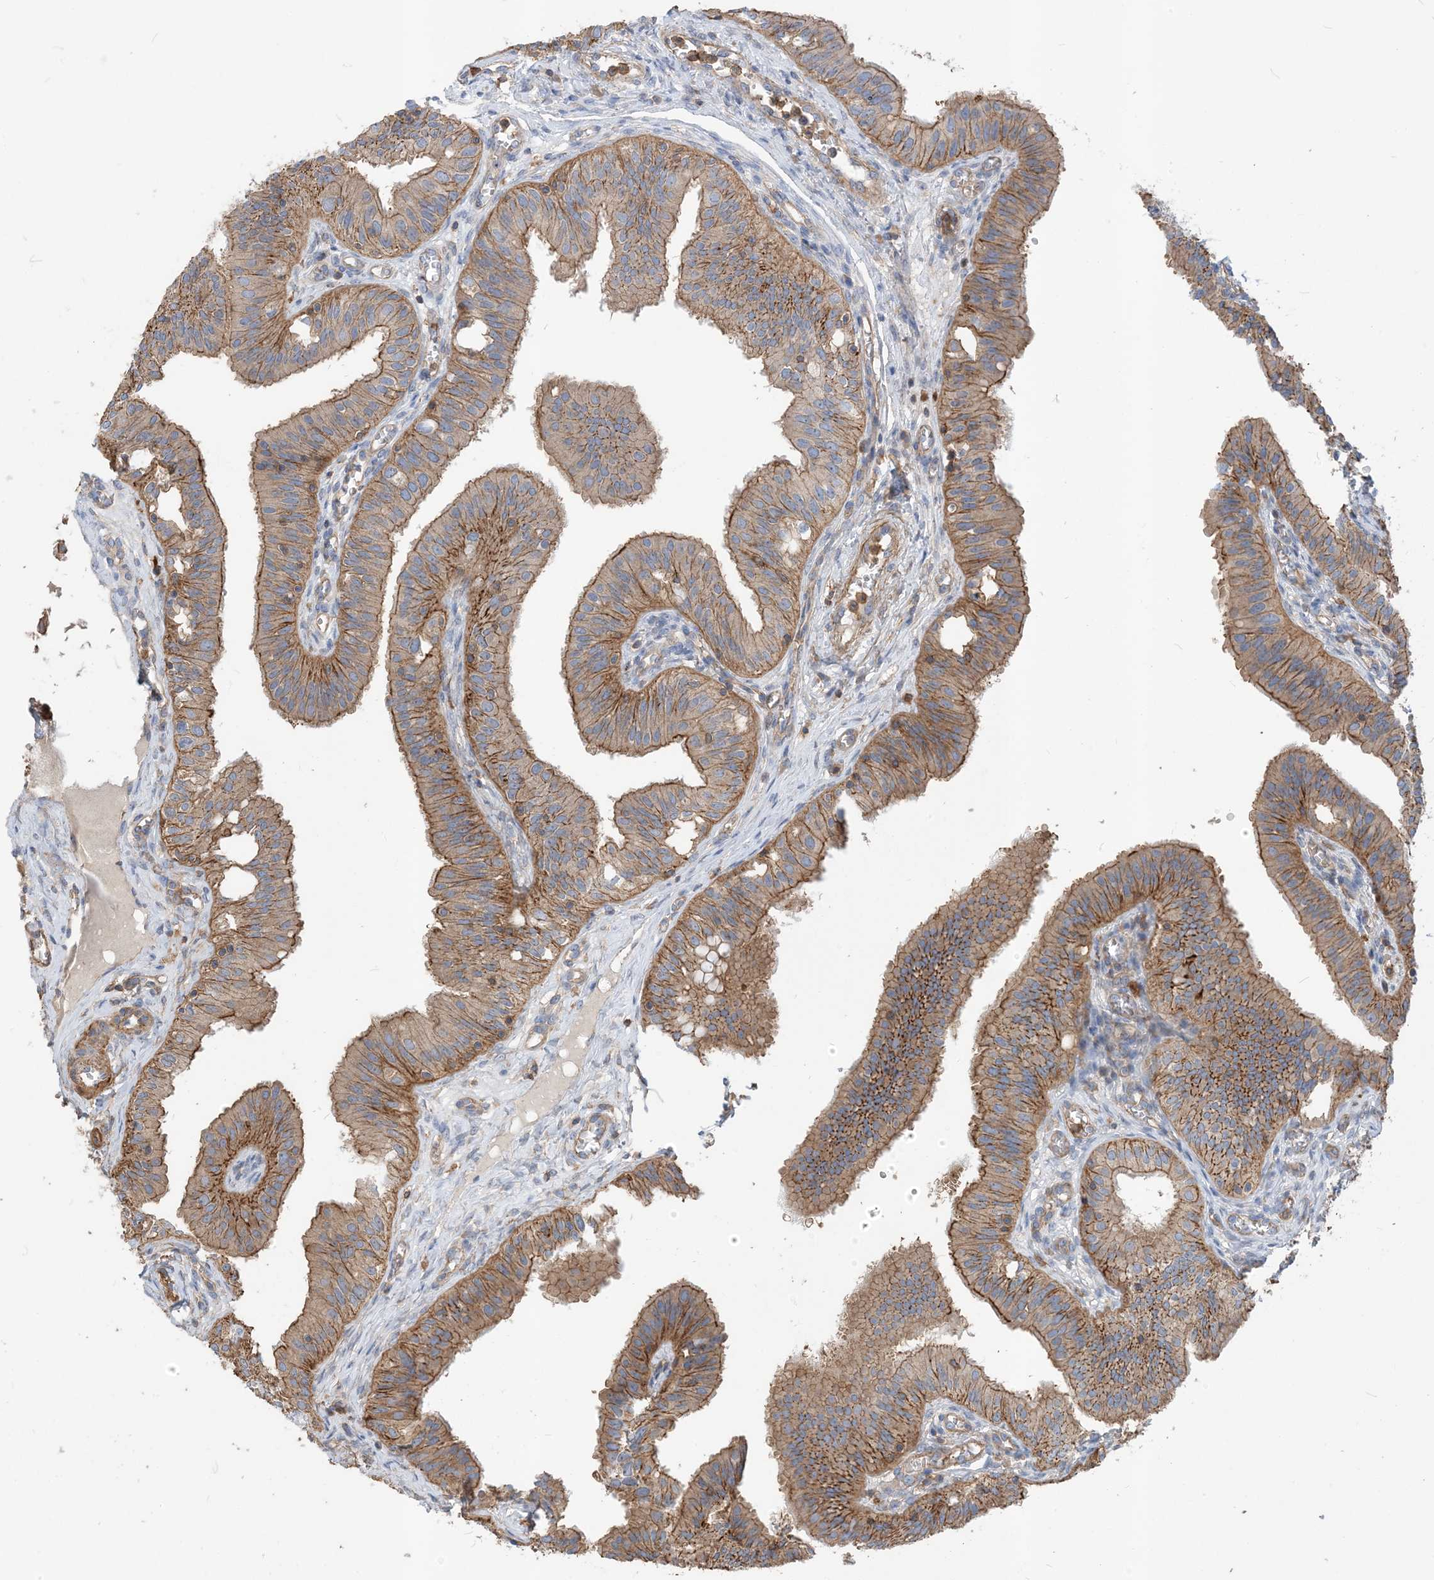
{"staining": {"intensity": "moderate", "quantity": "25%-75%", "location": "cytoplasmic/membranous"}, "tissue": "fallopian tube", "cell_type": "Glandular cells", "image_type": "normal", "snomed": [{"axis": "morphology", "description": "Normal tissue, NOS"}, {"axis": "topography", "description": "Fallopian tube"}, {"axis": "topography", "description": "Ovary"}], "caption": "The immunohistochemical stain shows moderate cytoplasmic/membranous positivity in glandular cells of benign fallopian tube. (brown staining indicates protein expression, while blue staining denotes nuclei).", "gene": "PARVG", "patient": {"sex": "female", "age": 42}}